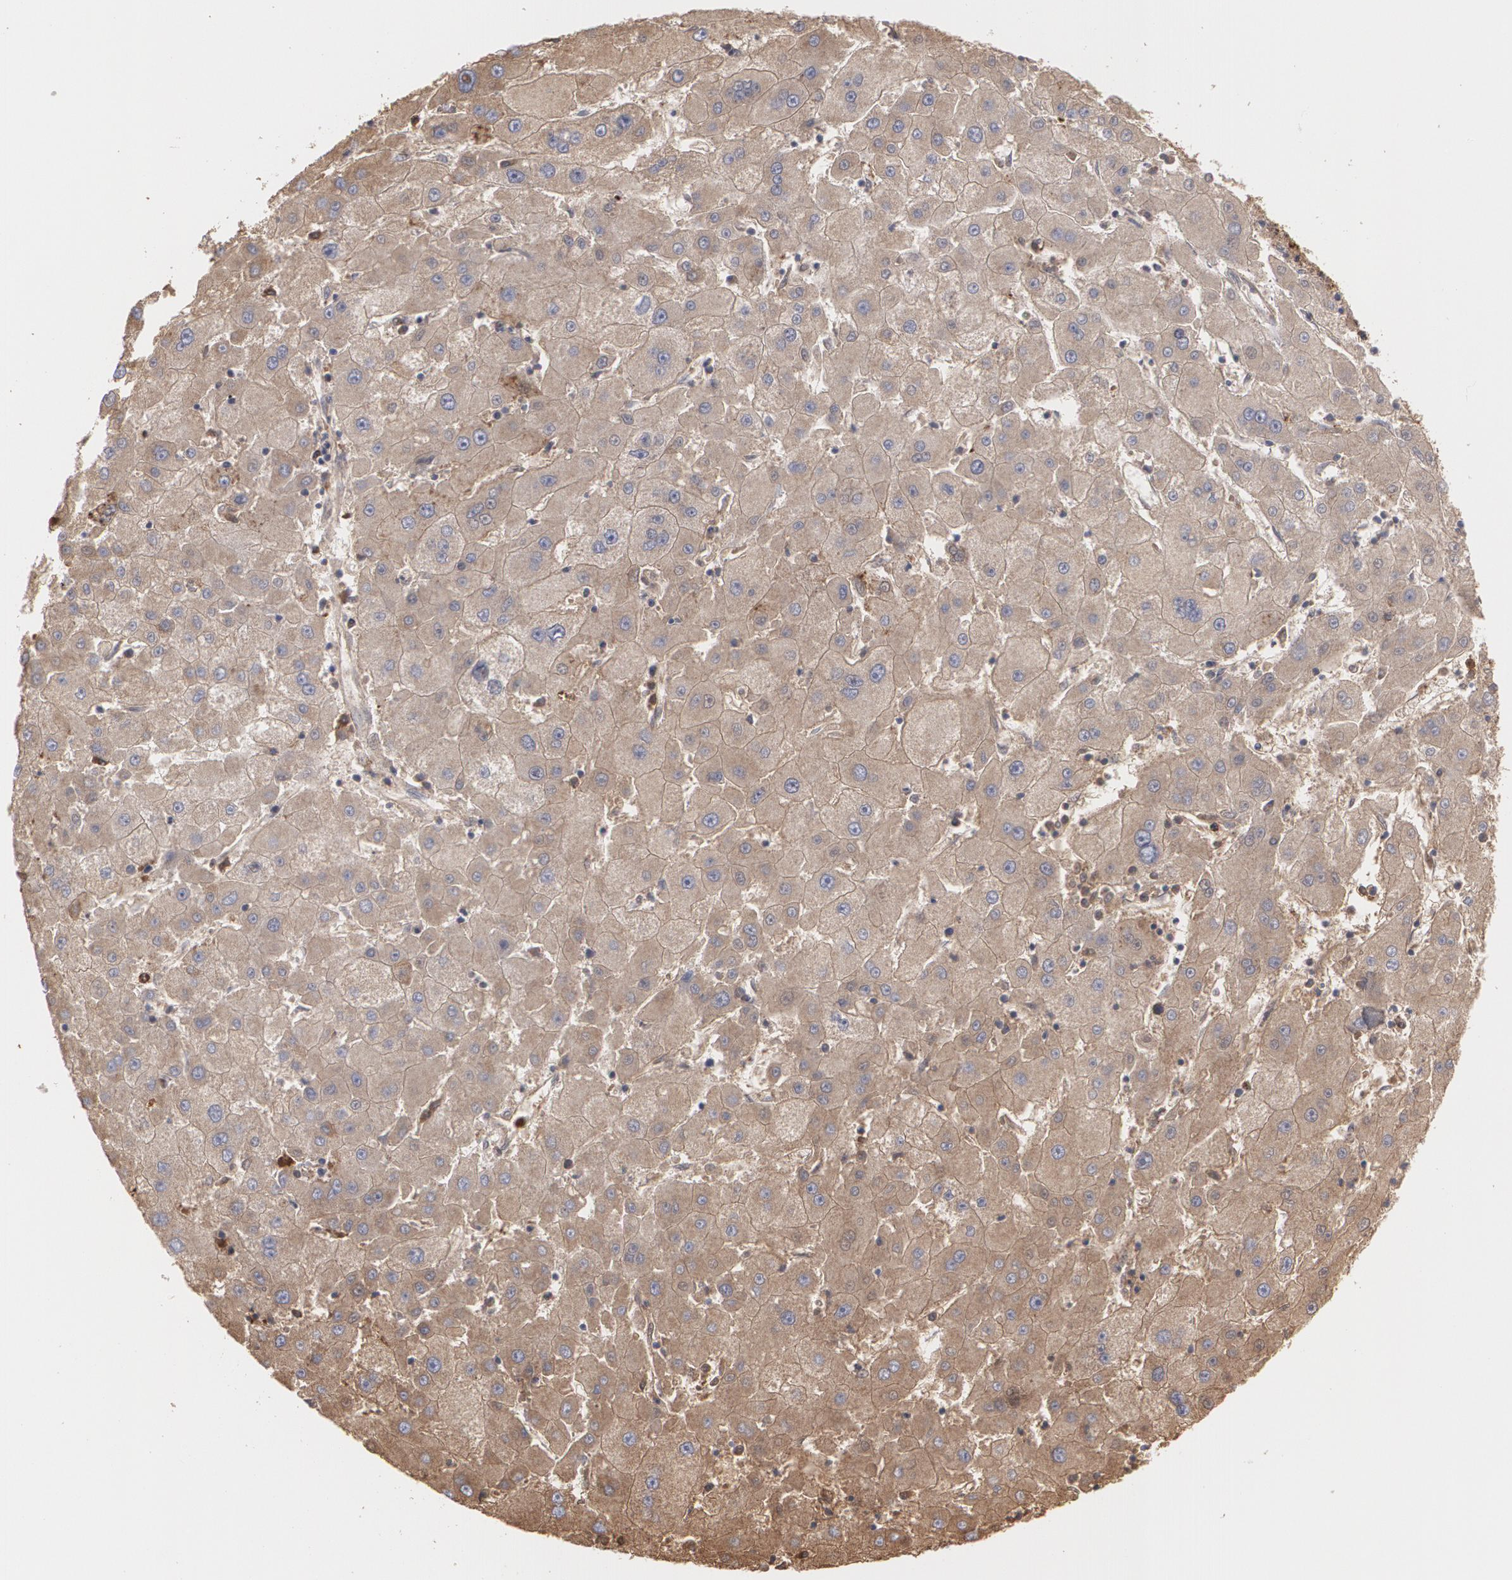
{"staining": {"intensity": "moderate", "quantity": ">75%", "location": "cytoplasmic/membranous"}, "tissue": "liver cancer", "cell_type": "Tumor cells", "image_type": "cancer", "snomed": [{"axis": "morphology", "description": "Carcinoma, Hepatocellular, NOS"}, {"axis": "topography", "description": "Liver"}], "caption": "Protein expression analysis of hepatocellular carcinoma (liver) reveals moderate cytoplasmic/membranous staining in about >75% of tumor cells.", "gene": "ODC1", "patient": {"sex": "male", "age": 72}}